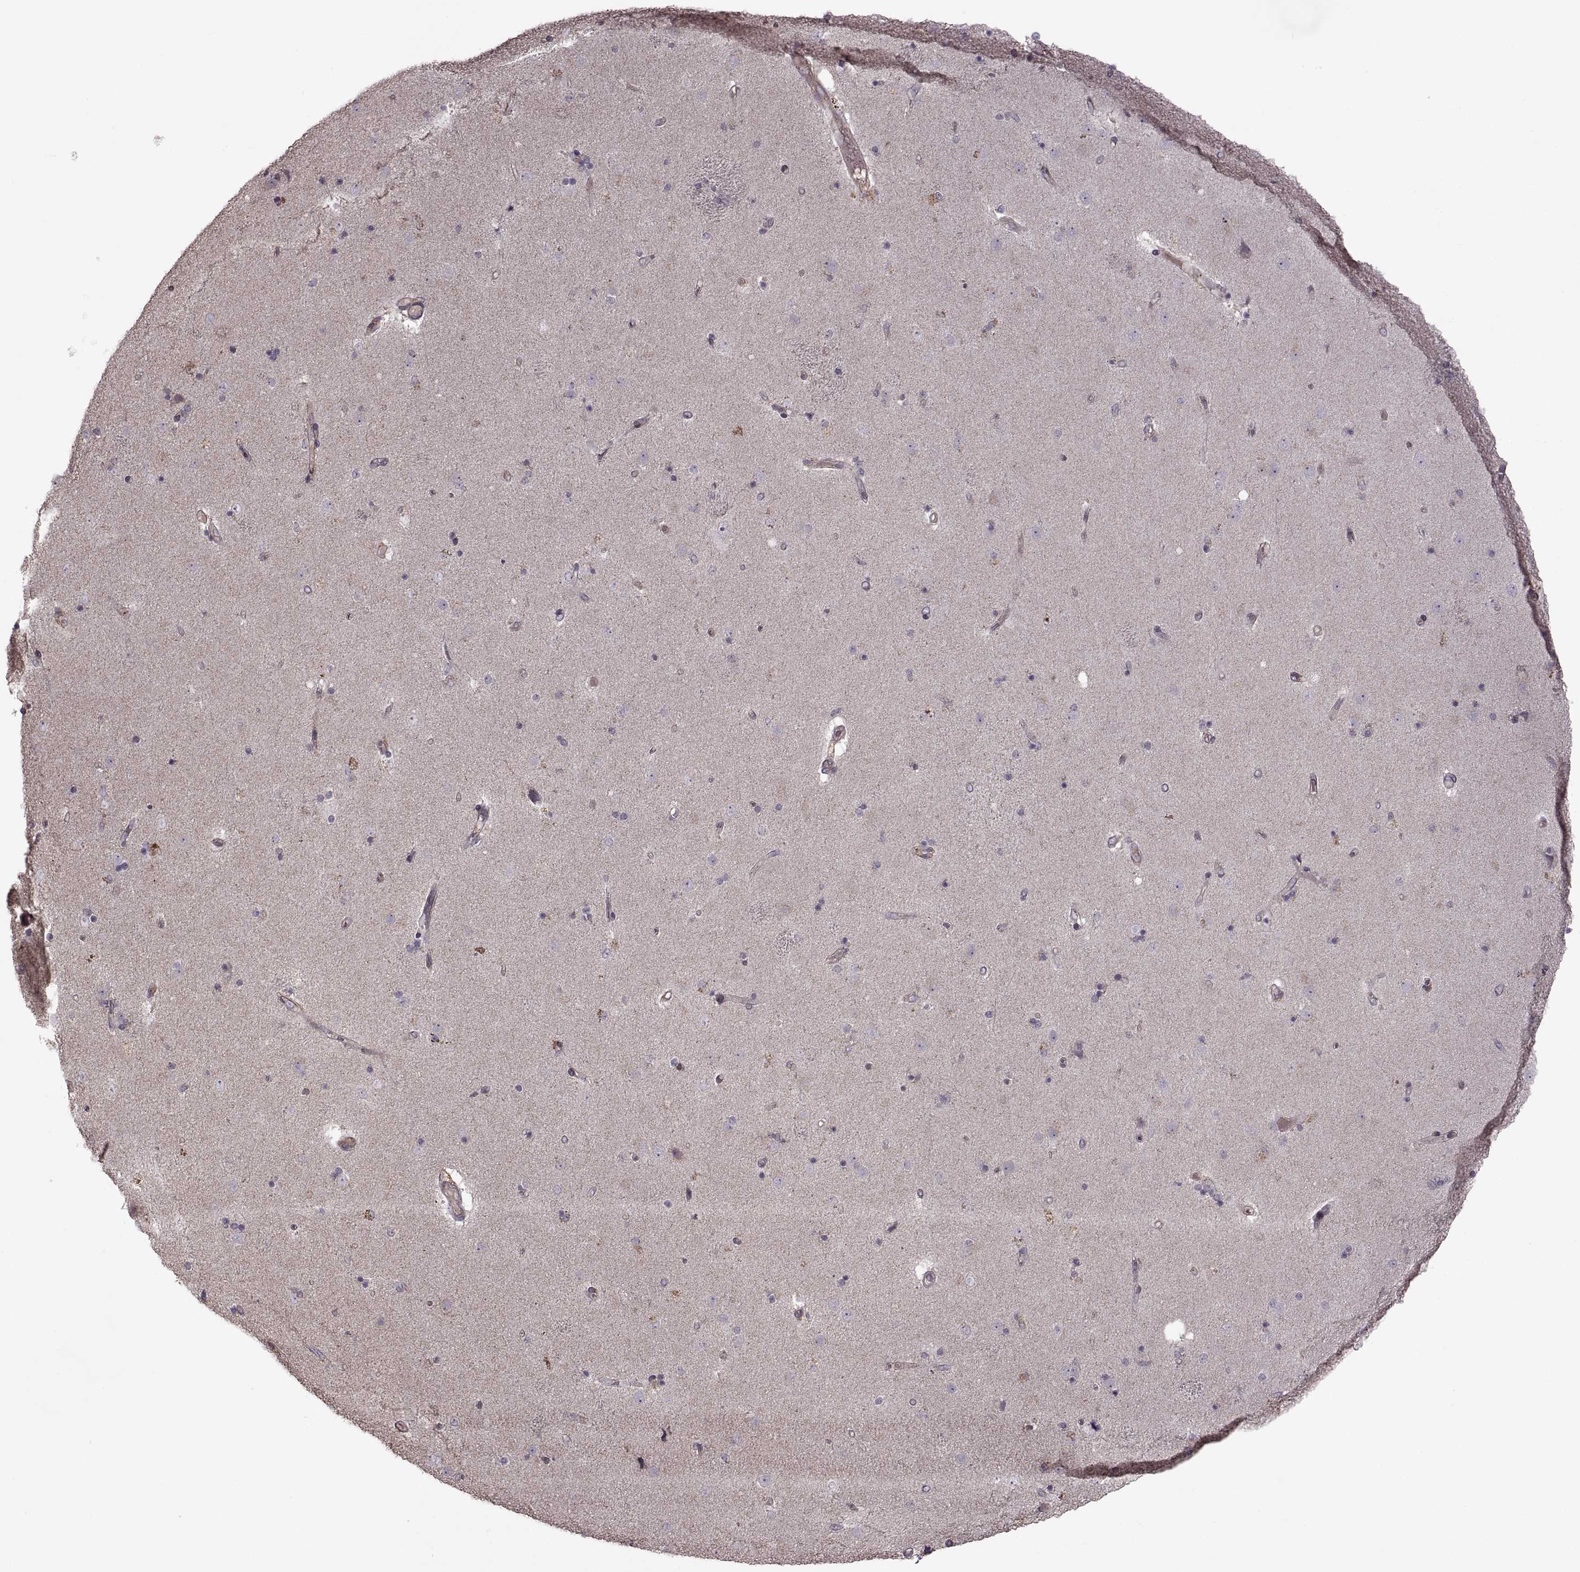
{"staining": {"intensity": "negative", "quantity": "none", "location": "none"}, "tissue": "caudate", "cell_type": "Glial cells", "image_type": "normal", "snomed": [{"axis": "morphology", "description": "Normal tissue, NOS"}, {"axis": "topography", "description": "Lateral ventricle wall"}], "caption": "High magnification brightfield microscopy of unremarkable caudate stained with DAB (3,3'-diaminobenzidine) (brown) and counterstained with hematoxylin (blue): glial cells show no significant staining.", "gene": "PIERCE1", "patient": {"sex": "female", "age": 71}}